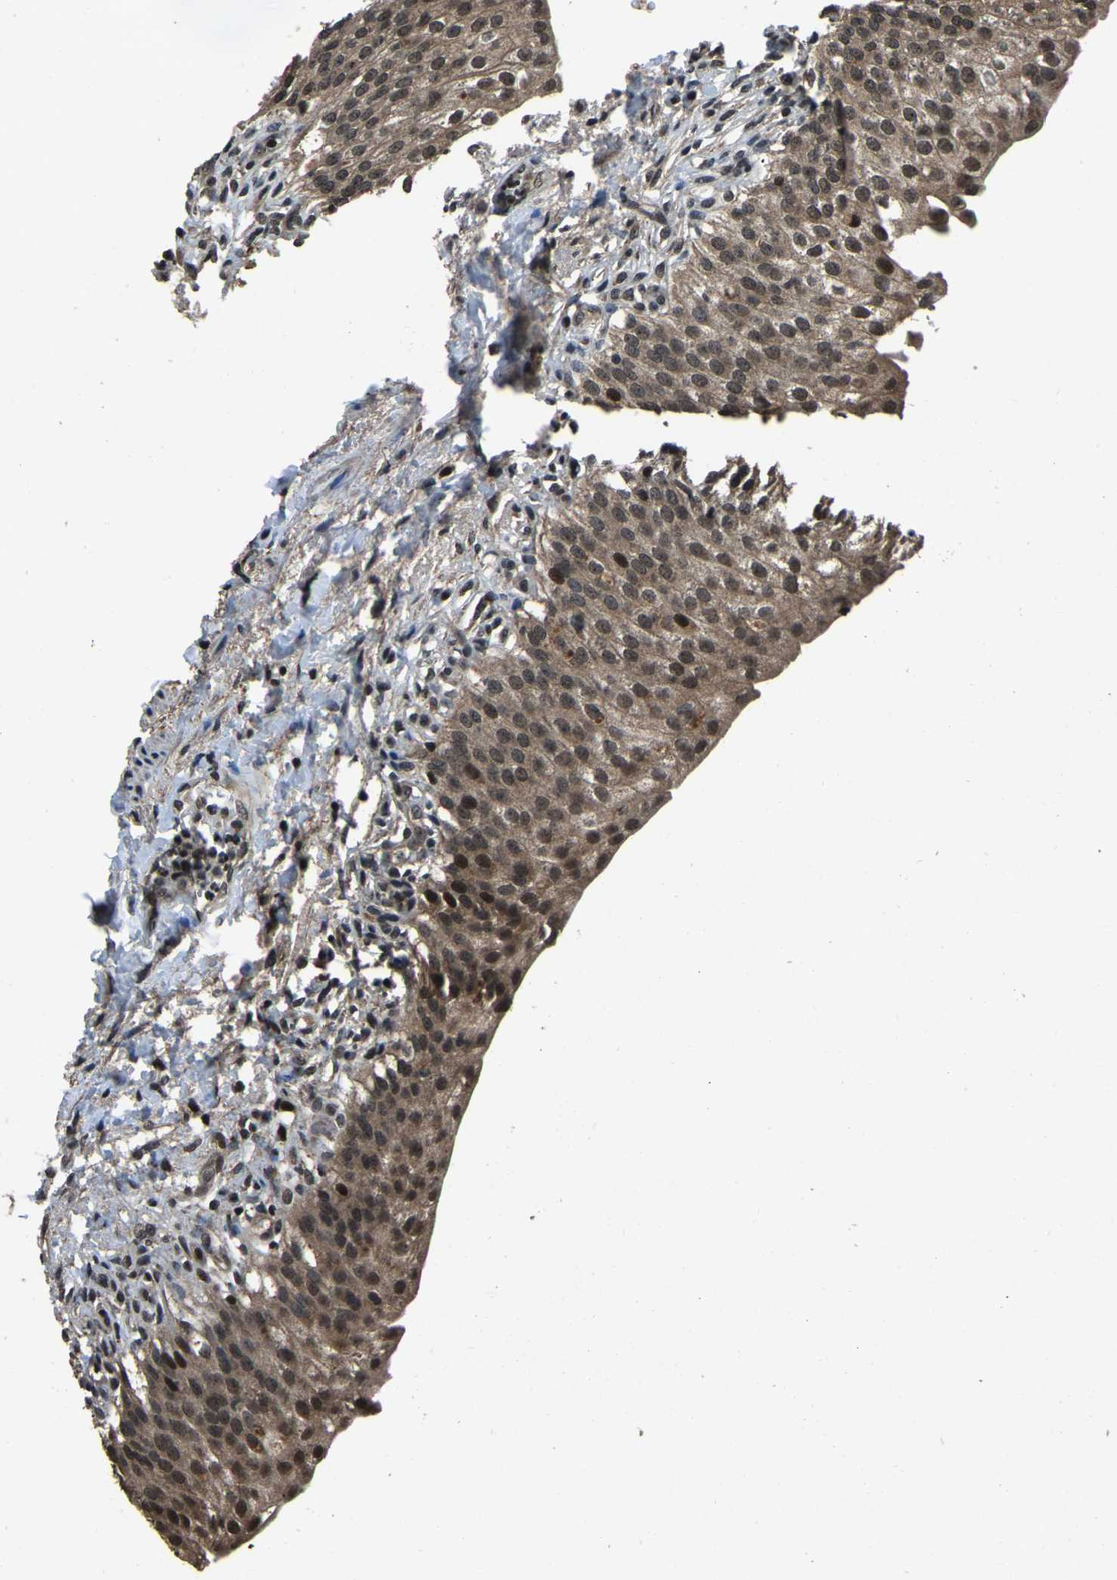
{"staining": {"intensity": "strong", "quantity": ">75%", "location": "cytoplasmic/membranous,nuclear"}, "tissue": "urinary bladder", "cell_type": "Urothelial cells", "image_type": "normal", "snomed": [{"axis": "morphology", "description": "Normal tissue, NOS"}, {"axis": "topography", "description": "Urinary bladder"}], "caption": "Protein analysis of benign urinary bladder demonstrates strong cytoplasmic/membranous,nuclear expression in approximately >75% of urothelial cells. The staining was performed using DAB, with brown indicating positive protein expression. Nuclei are stained blue with hematoxylin.", "gene": "ANKIB1", "patient": {"sex": "female", "age": 79}}